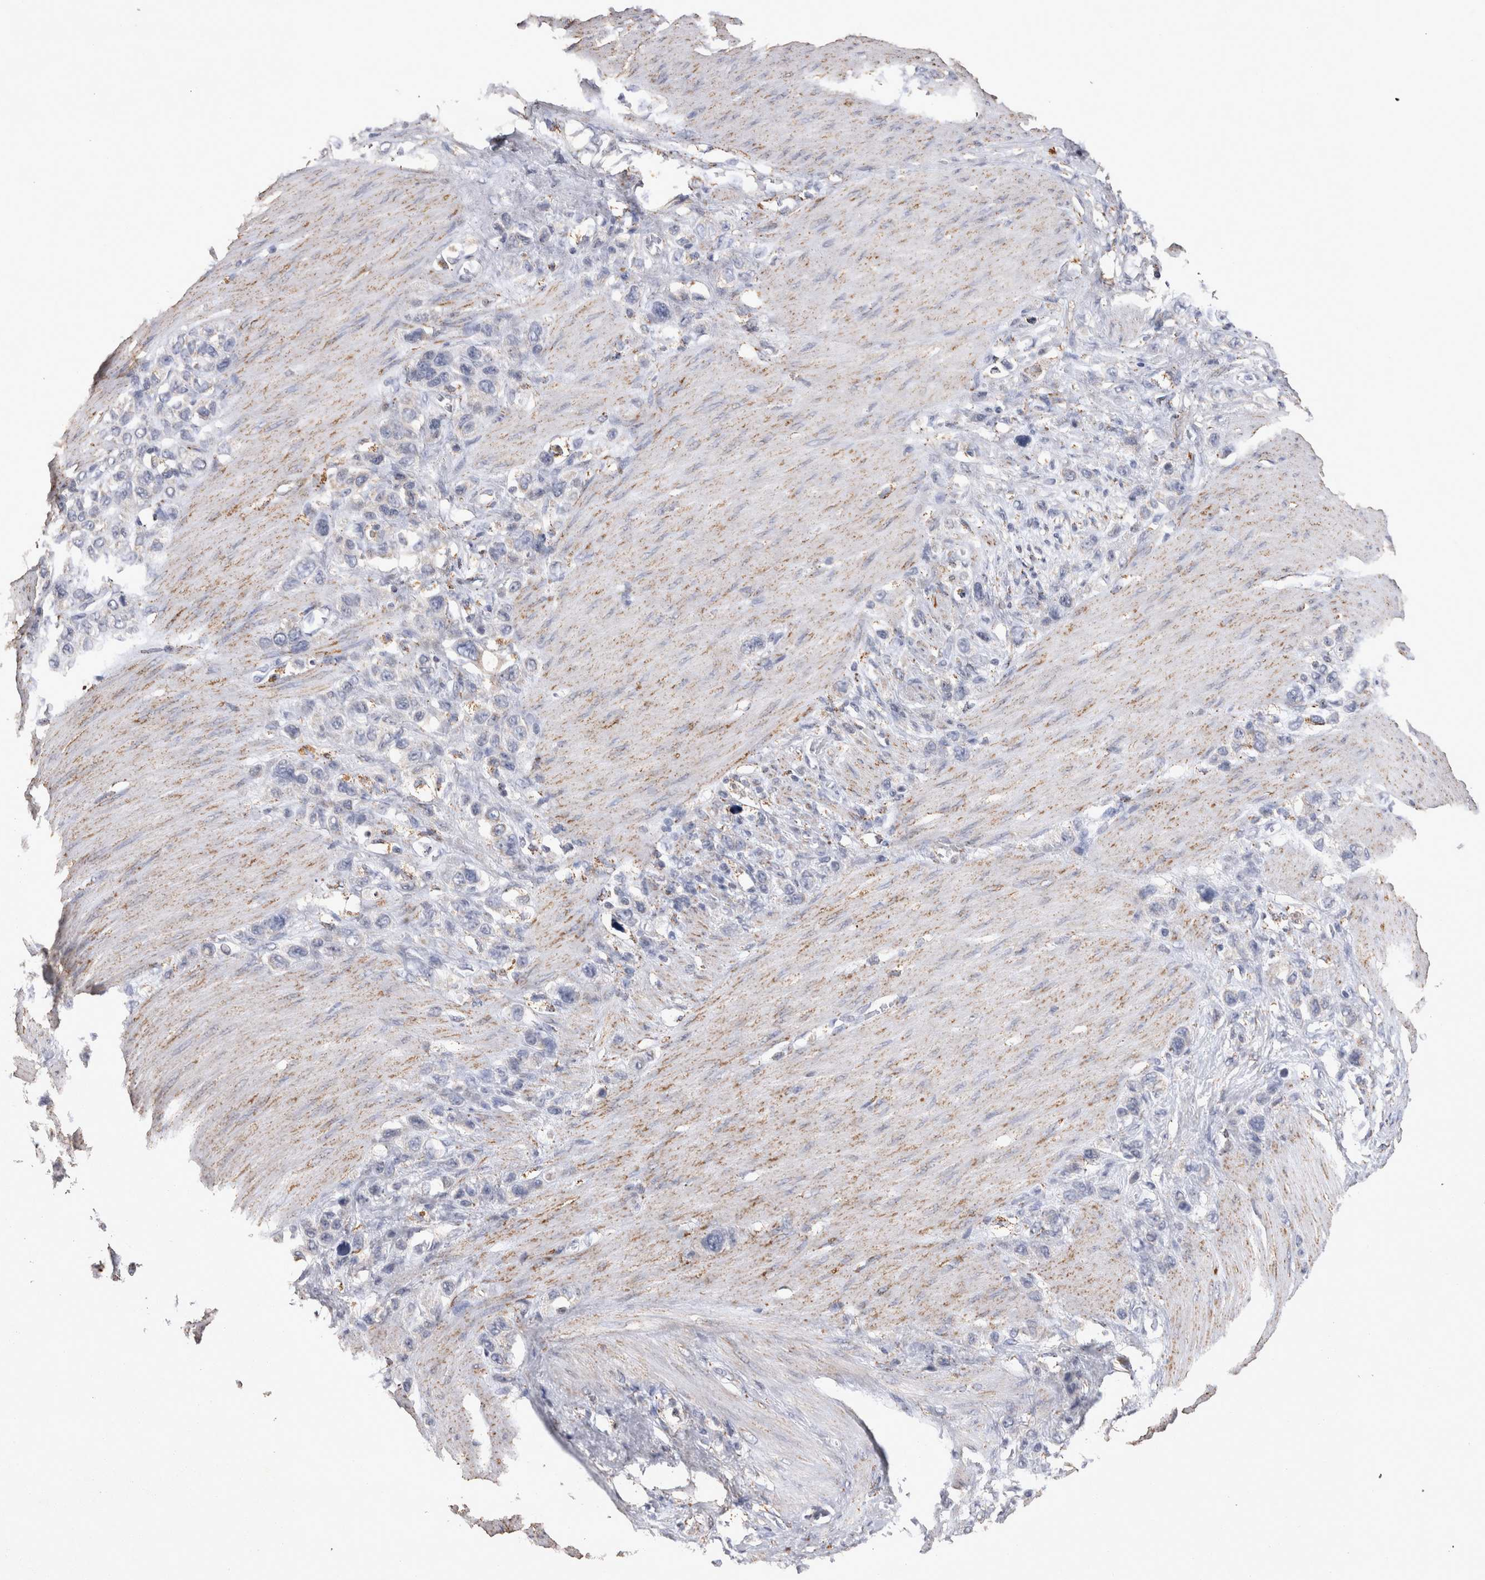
{"staining": {"intensity": "negative", "quantity": "none", "location": "none"}, "tissue": "stomach cancer", "cell_type": "Tumor cells", "image_type": "cancer", "snomed": [{"axis": "morphology", "description": "Adenocarcinoma, NOS"}, {"axis": "morphology", "description": "Adenocarcinoma, High grade"}, {"axis": "topography", "description": "Stomach, upper"}, {"axis": "topography", "description": "Stomach, lower"}], "caption": "An immunohistochemistry (IHC) micrograph of stomach cancer is shown. There is no staining in tumor cells of stomach cancer.", "gene": "DKK3", "patient": {"sex": "female", "age": 65}}